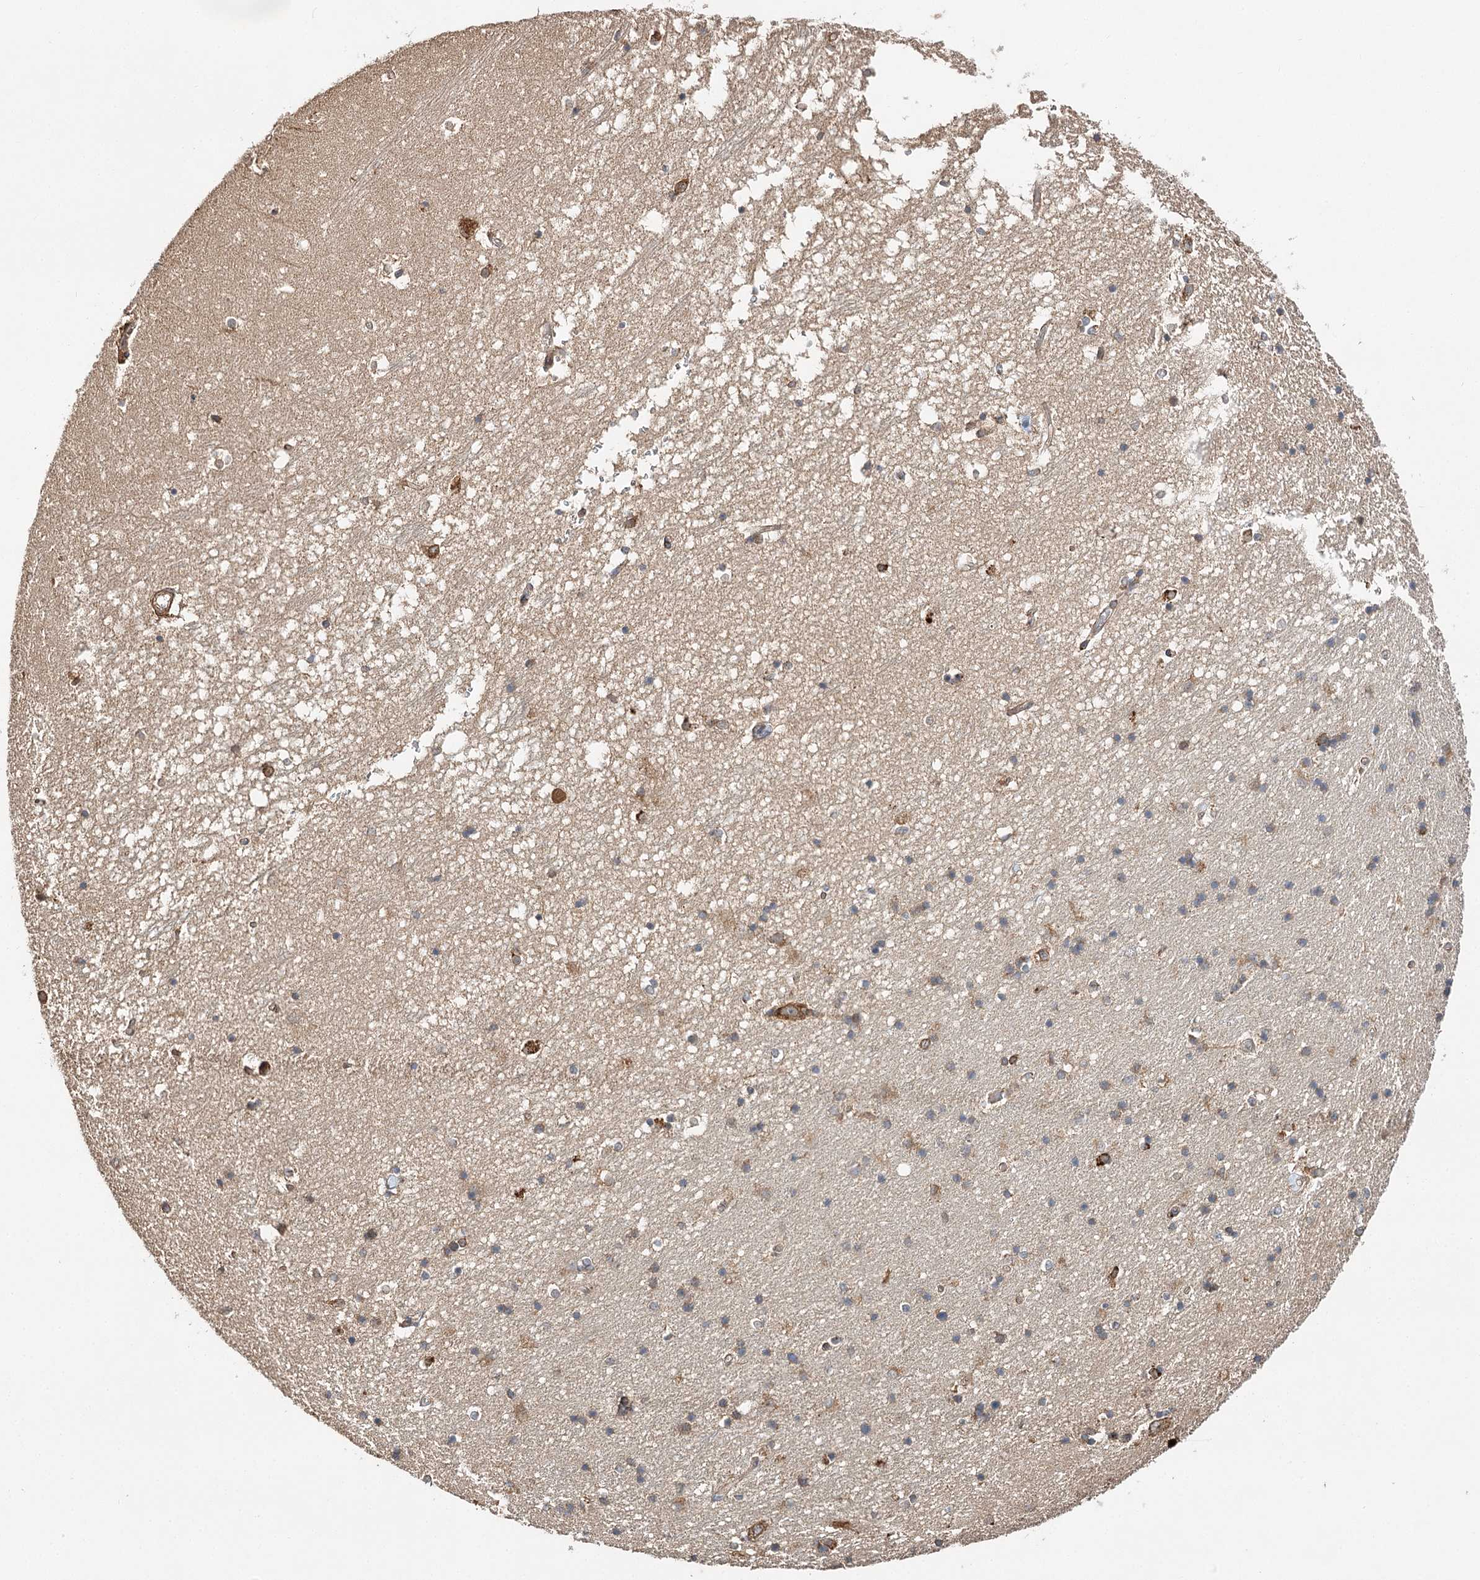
{"staining": {"intensity": "moderate", "quantity": "<25%", "location": "cytoplasmic/membranous"}, "tissue": "hippocampus", "cell_type": "Glial cells", "image_type": "normal", "snomed": [{"axis": "morphology", "description": "Normal tissue, NOS"}, {"axis": "topography", "description": "Hippocampus"}], "caption": "Protein analysis of benign hippocampus shows moderate cytoplasmic/membranous staining in about <25% of glial cells.", "gene": "DNAJB14", "patient": {"sex": "male", "age": 45}}